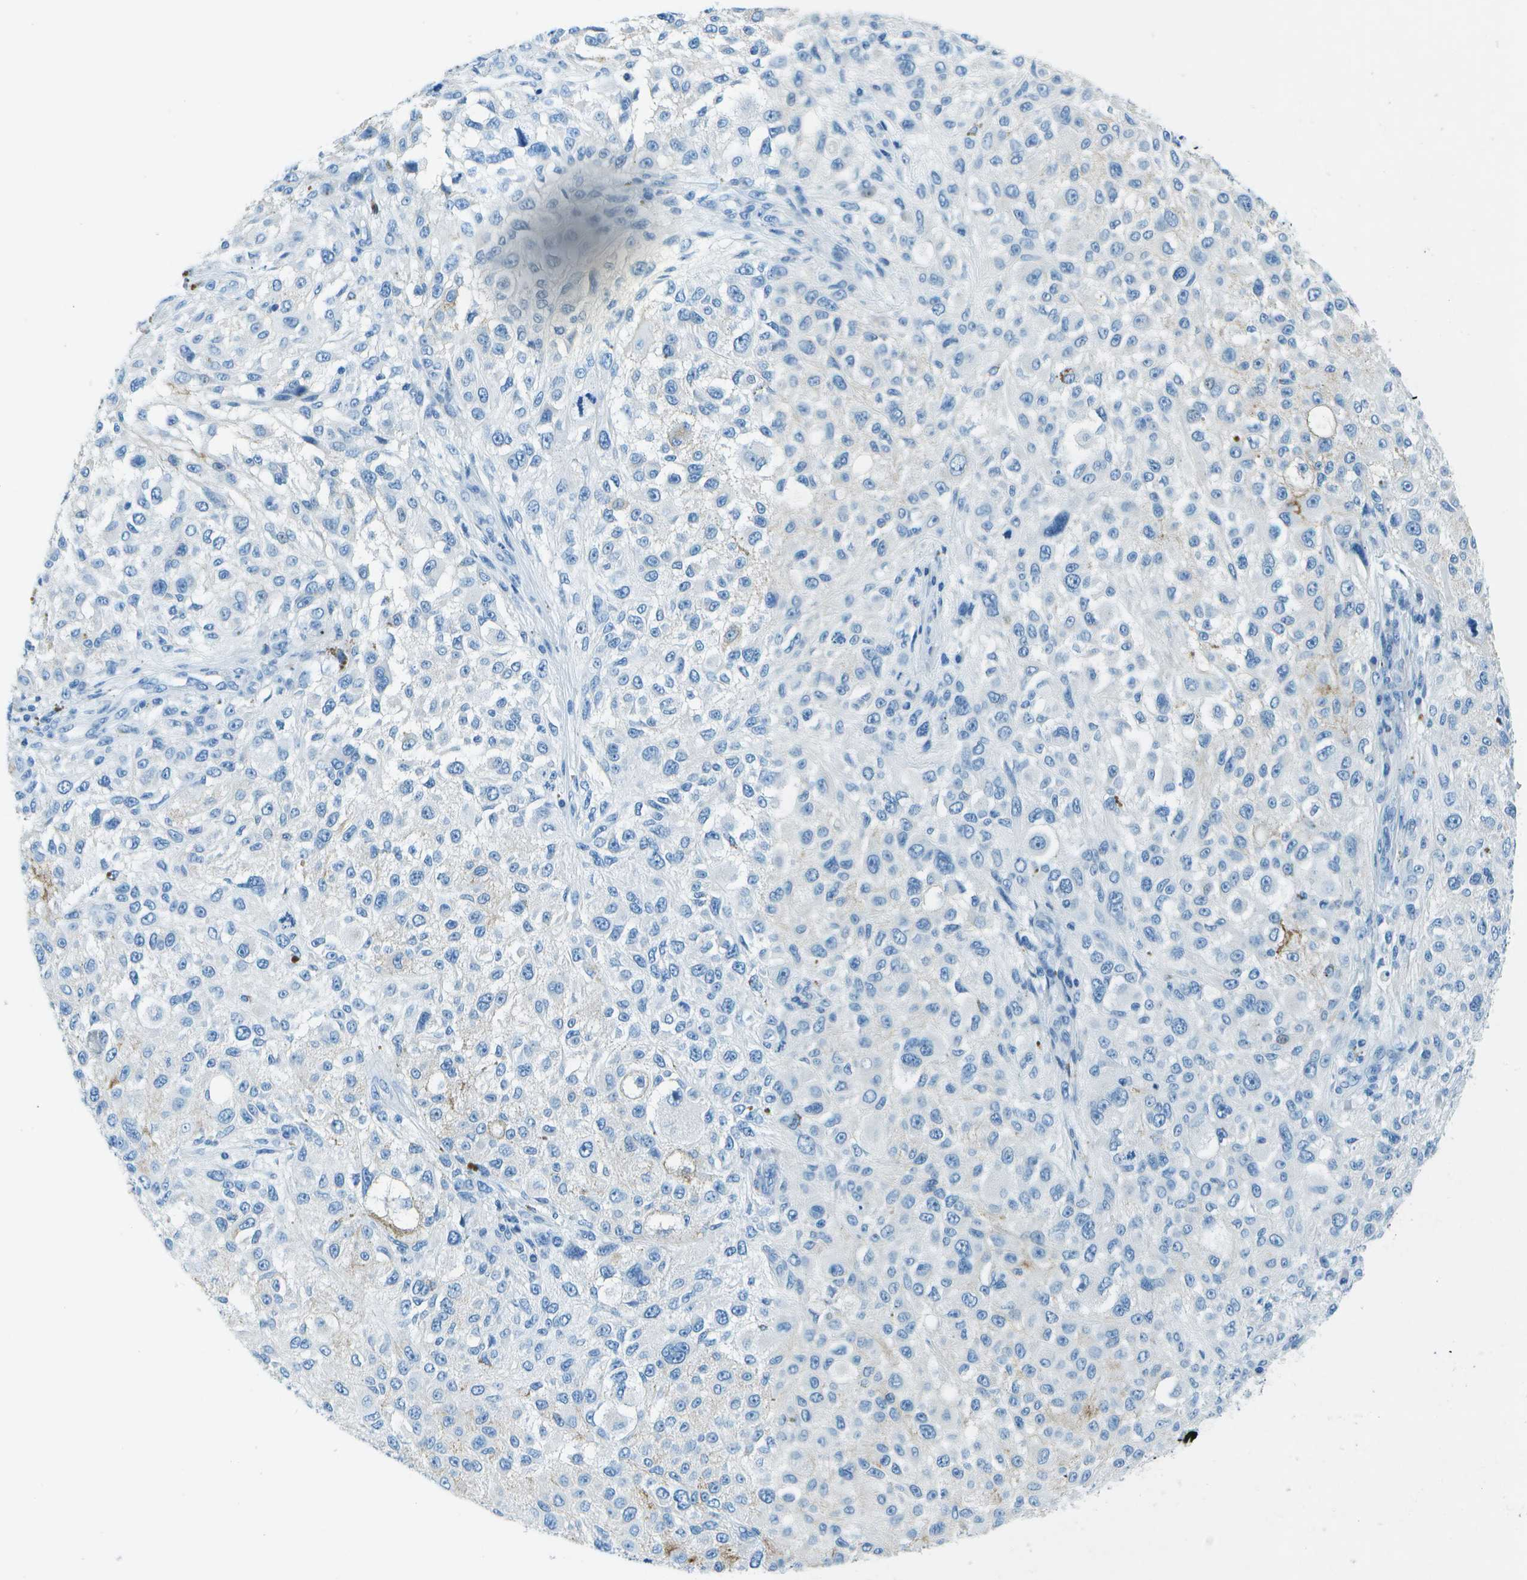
{"staining": {"intensity": "weak", "quantity": "<25%", "location": "cytoplasmic/membranous"}, "tissue": "melanoma", "cell_type": "Tumor cells", "image_type": "cancer", "snomed": [{"axis": "morphology", "description": "Necrosis, NOS"}, {"axis": "morphology", "description": "Malignant melanoma, NOS"}, {"axis": "topography", "description": "Skin"}], "caption": "A micrograph of malignant melanoma stained for a protein displays no brown staining in tumor cells. Brightfield microscopy of immunohistochemistry (IHC) stained with DAB (3,3'-diaminobenzidine) (brown) and hematoxylin (blue), captured at high magnification.", "gene": "SLC16A10", "patient": {"sex": "female", "age": 87}}